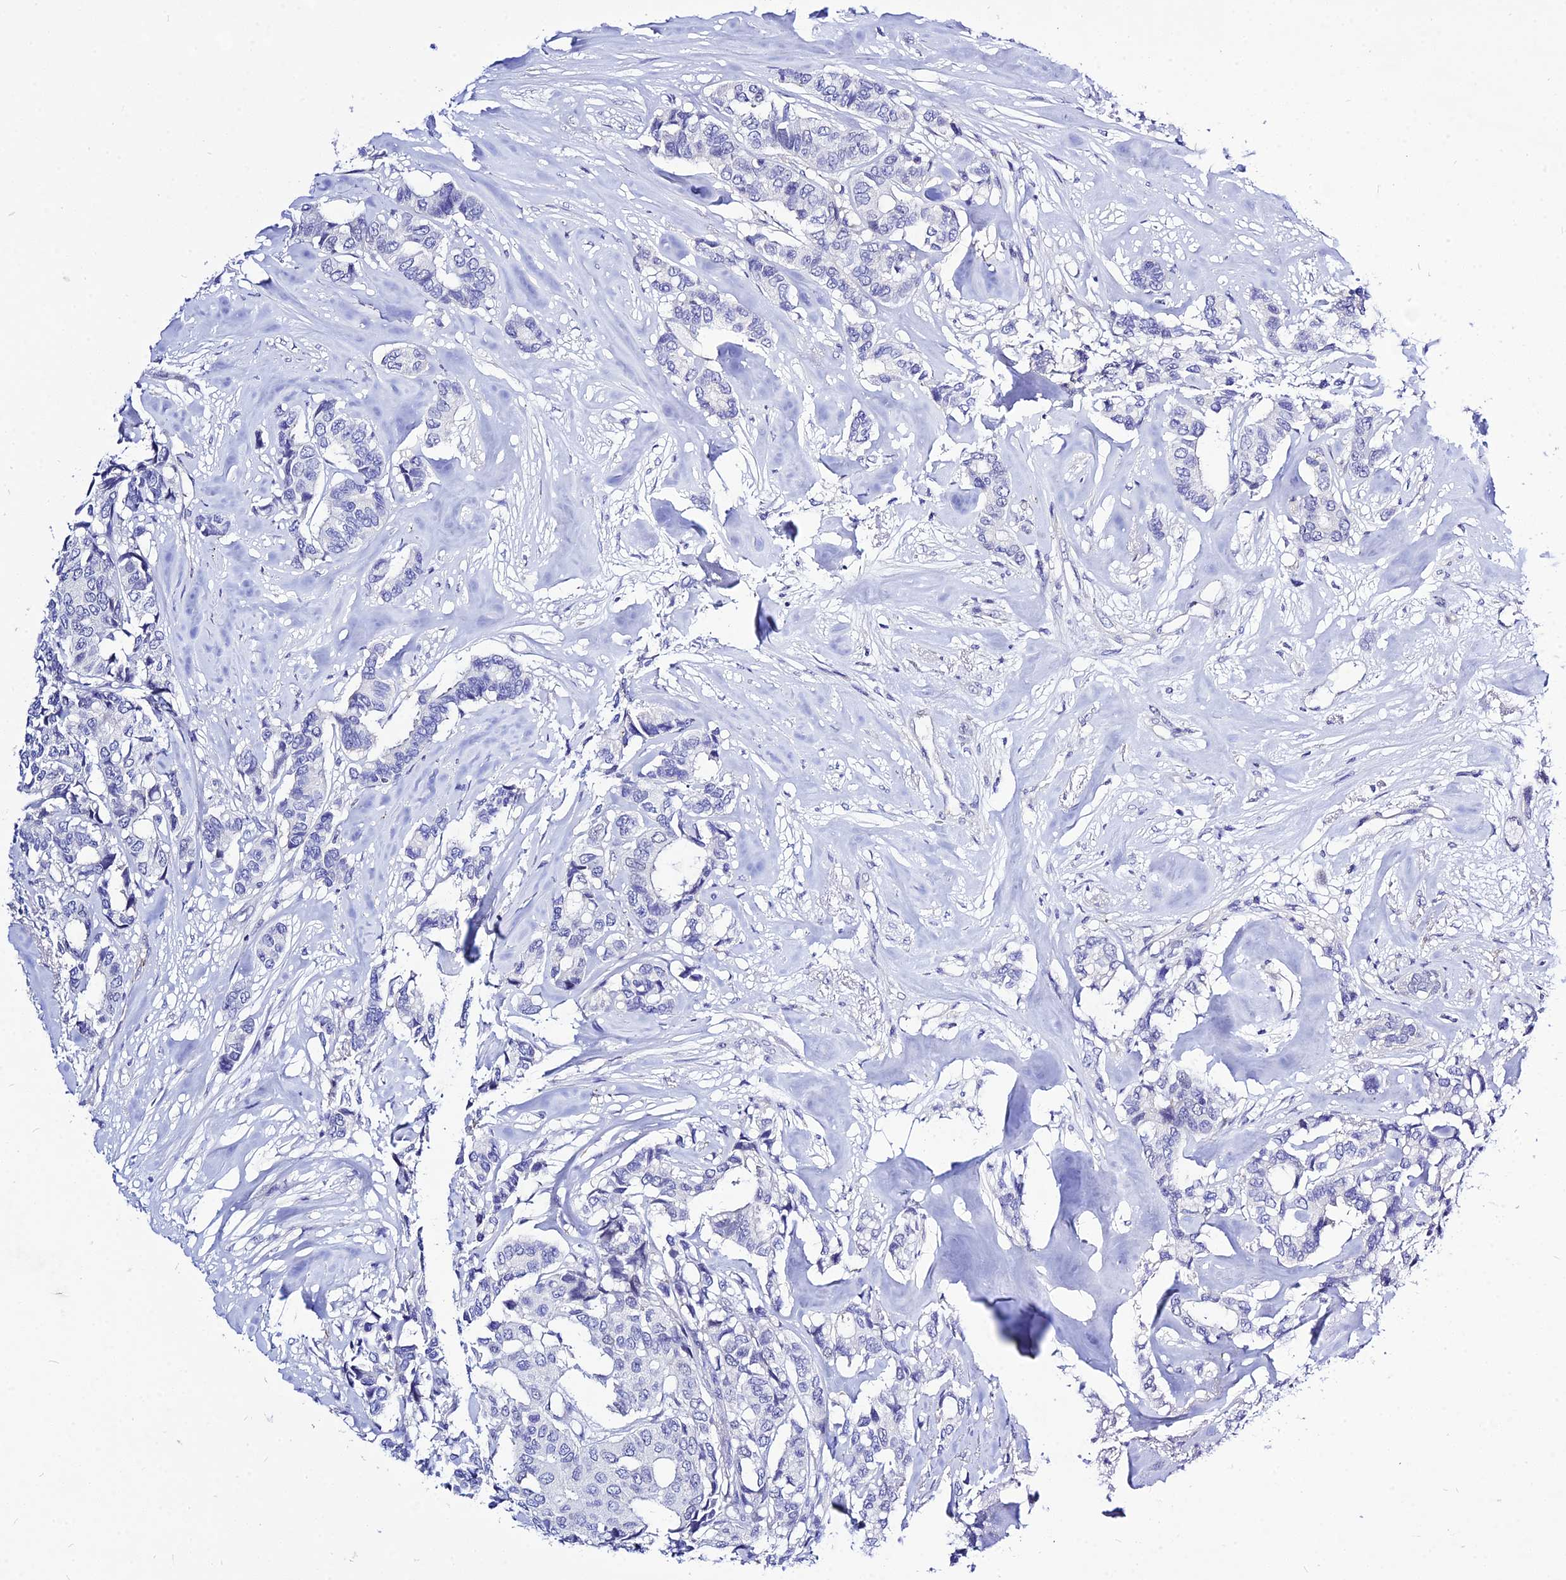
{"staining": {"intensity": "negative", "quantity": "none", "location": "none"}, "tissue": "breast cancer", "cell_type": "Tumor cells", "image_type": "cancer", "snomed": [{"axis": "morphology", "description": "Duct carcinoma"}, {"axis": "topography", "description": "Breast"}], "caption": "DAB (3,3'-diaminobenzidine) immunohistochemical staining of human breast cancer demonstrates no significant expression in tumor cells.", "gene": "DEFB107A", "patient": {"sex": "female", "age": 87}}